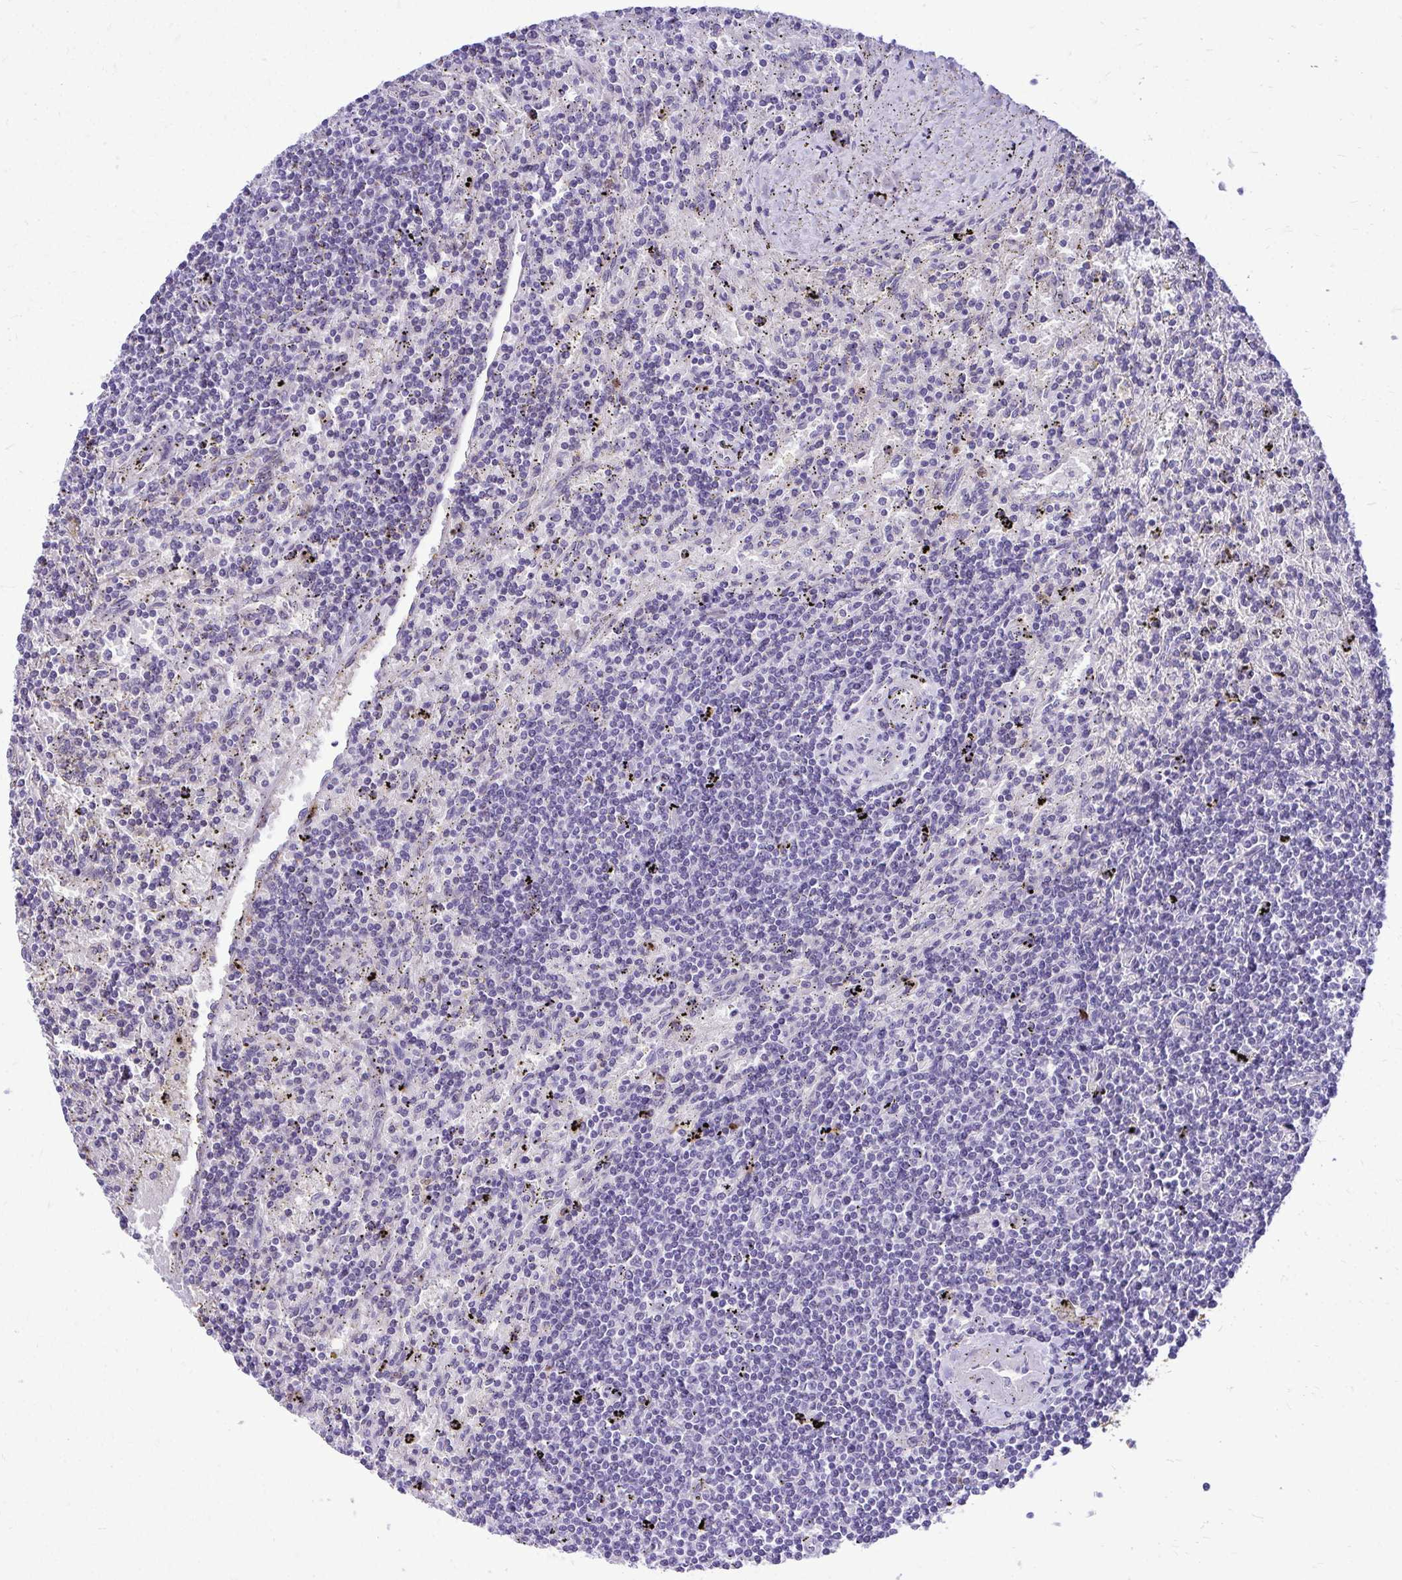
{"staining": {"intensity": "negative", "quantity": "none", "location": "none"}, "tissue": "lymphoma", "cell_type": "Tumor cells", "image_type": "cancer", "snomed": [{"axis": "morphology", "description": "Malignant lymphoma, non-Hodgkin's type, Low grade"}, {"axis": "topography", "description": "Spleen"}], "caption": "Lymphoma was stained to show a protein in brown. There is no significant staining in tumor cells.", "gene": "ZSWIM9", "patient": {"sex": "male", "age": 76}}